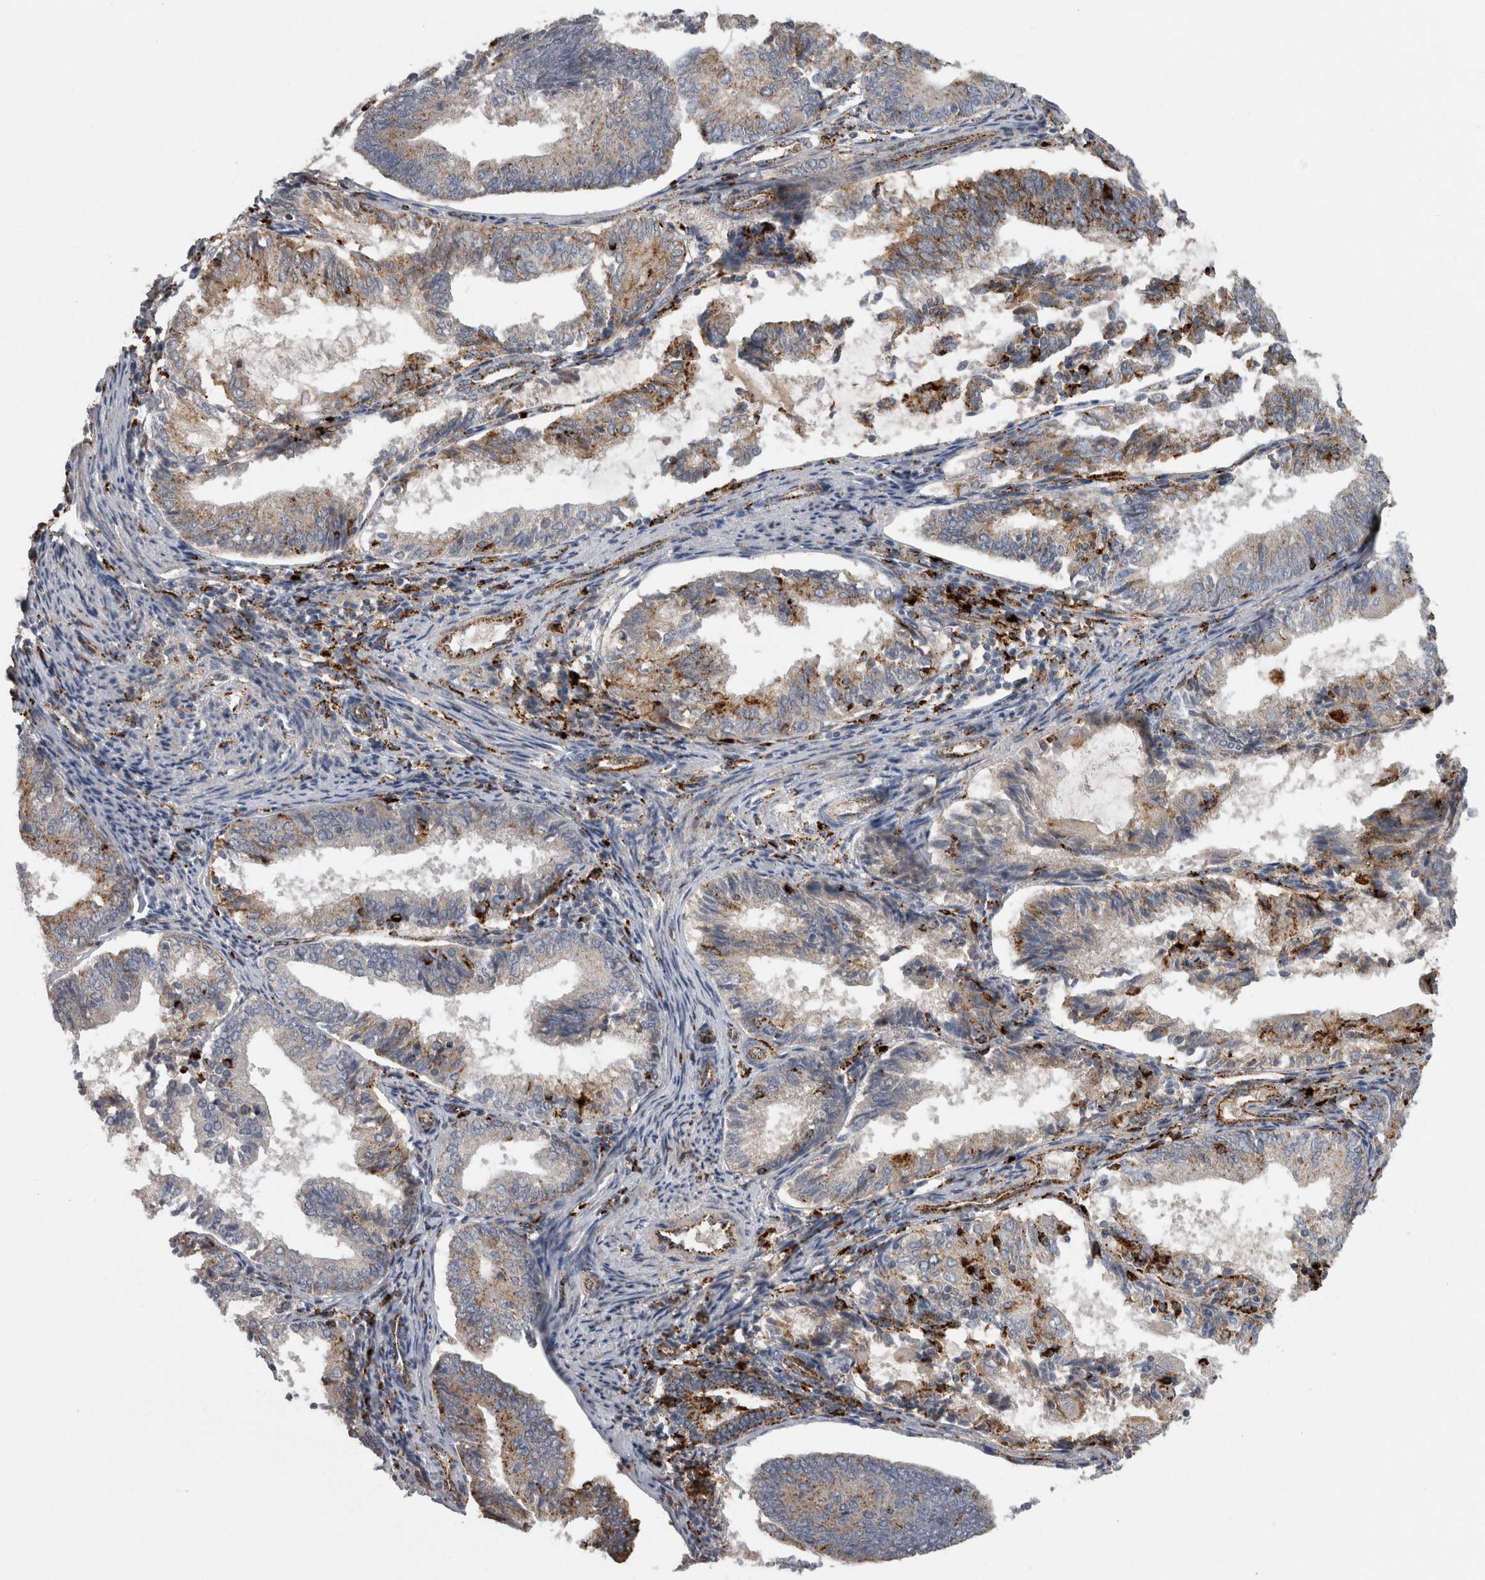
{"staining": {"intensity": "strong", "quantity": "25%-75%", "location": "cytoplasmic/membranous"}, "tissue": "endometrial cancer", "cell_type": "Tumor cells", "image_type": "cancer", "snomed": [{"axis": "morphology", "description": "Adenocarcinoma, NOS"}, {"axis": "topography", "description": "Endometrium"}], "caption": "Immunohistochemistry histopathology image of neoplastic tissue: endometrial cancer (adenocarcinoma) stained using immunohistochemistry (IHC) demonstrates high levels of strong protein expression localized specifically in the cytoplasmic/membranous of tumor cells, appearing as a cytoplasmic/membranous brown color.", "gene": "CTSZ", "patient": {"sex": "female", "age": 81}}